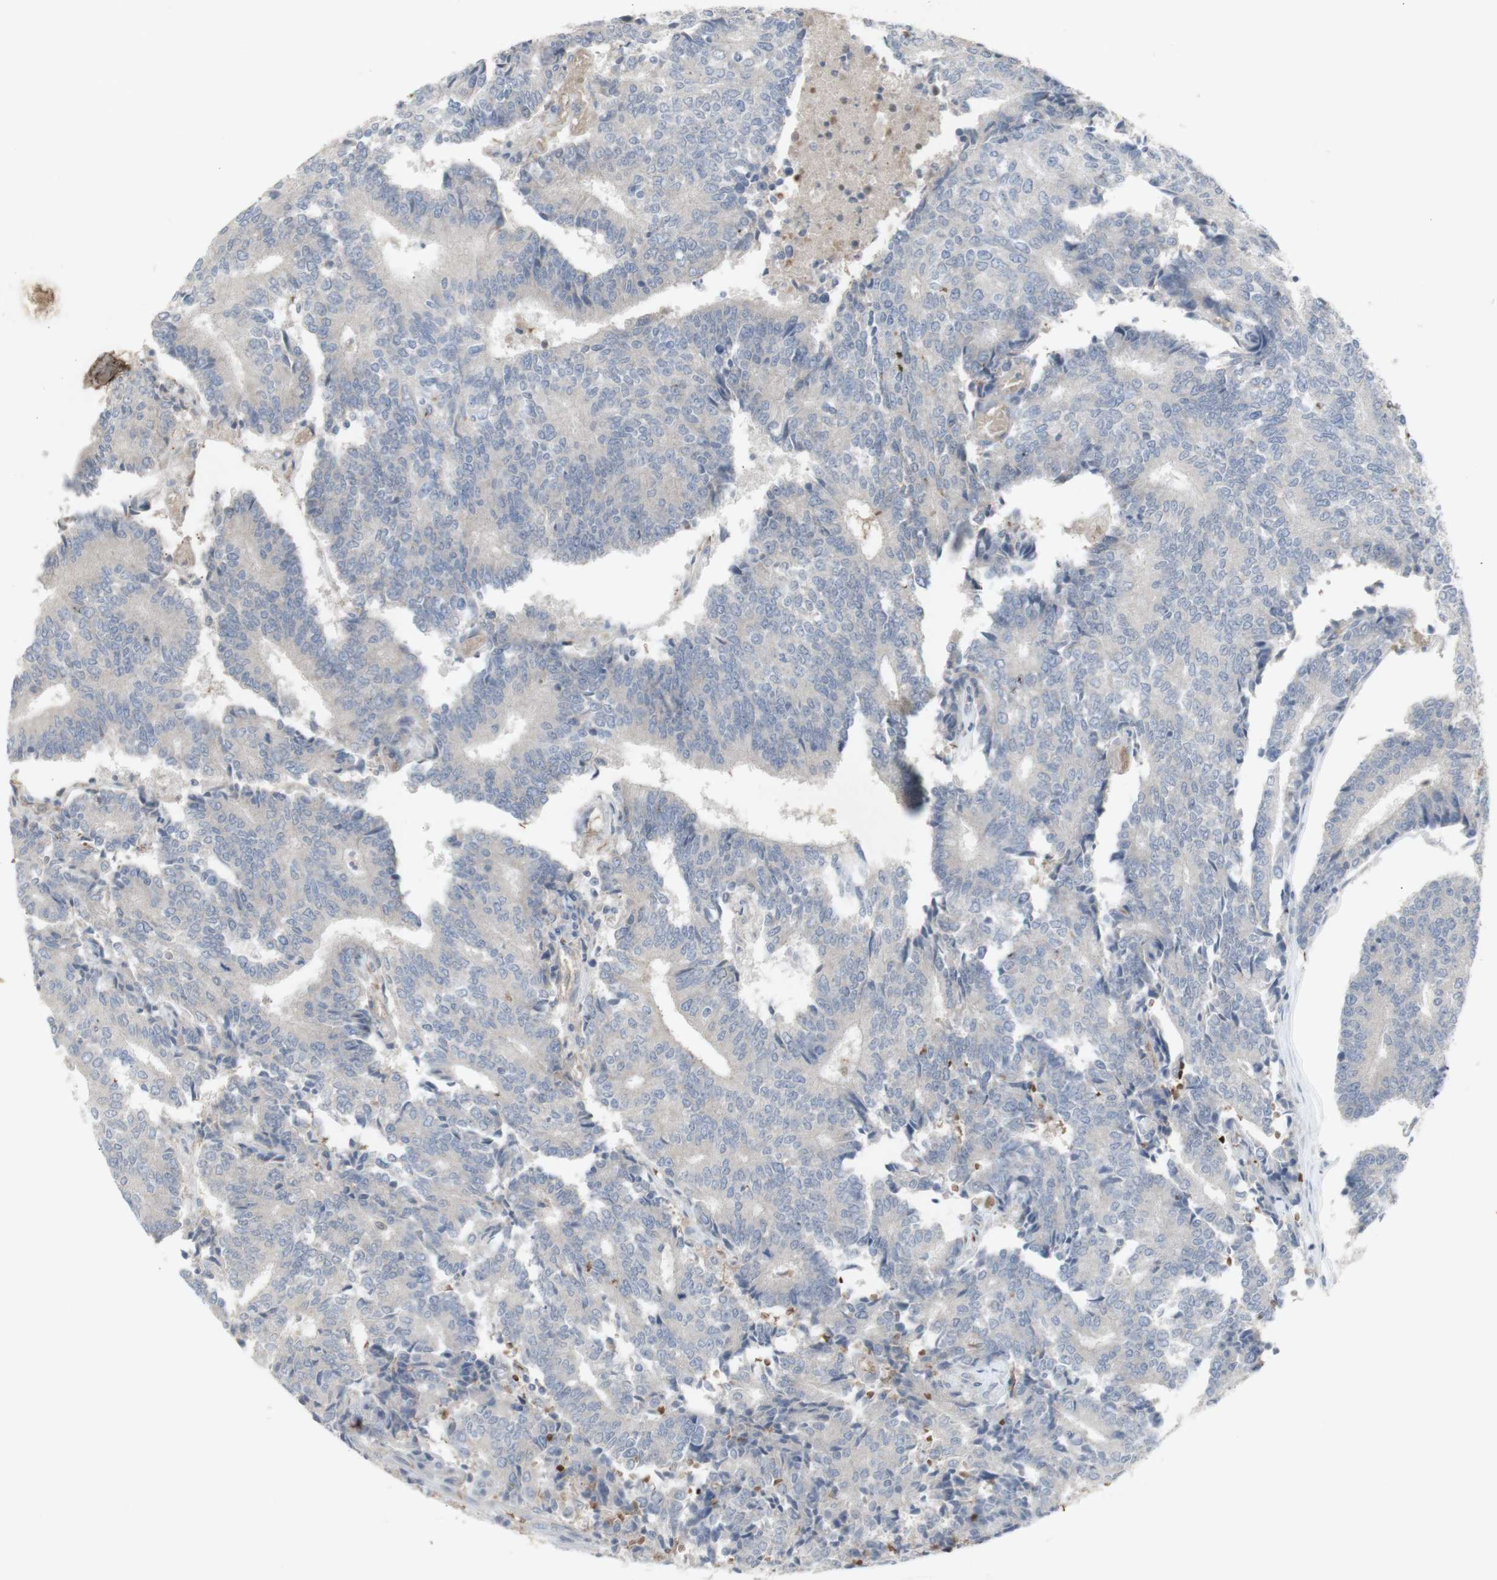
{"staining": {"intensity": "negative", "quantity": "none", "location": "none"}, "tissue": "prostate cancer", "cell_type": "Tumor cells", "image_type": "cancer", "snomed": [{"axis": "morphology", "description": "Normal tissue, NOS"}, {"axis": "morphology", "description": "Adenocarcinoma, High grade"}, {"axis": "topography", "description": "Prostate"}, {"axis": "topography", "description": "Seminal veicle"}], "caption": "Prostate cancer (high-grade adenocarcinoma) was stained to show a protein in brown. There is no significant expression in tumor cells. Brightfield microscopy of immunohistochemistry stained with DAB (3,3'-diaminobenzidine) (brown) and hematoxylin (blue), captured at high magnification.", "gene": "INS", "patient": {"sex": "male", "age": 55}}